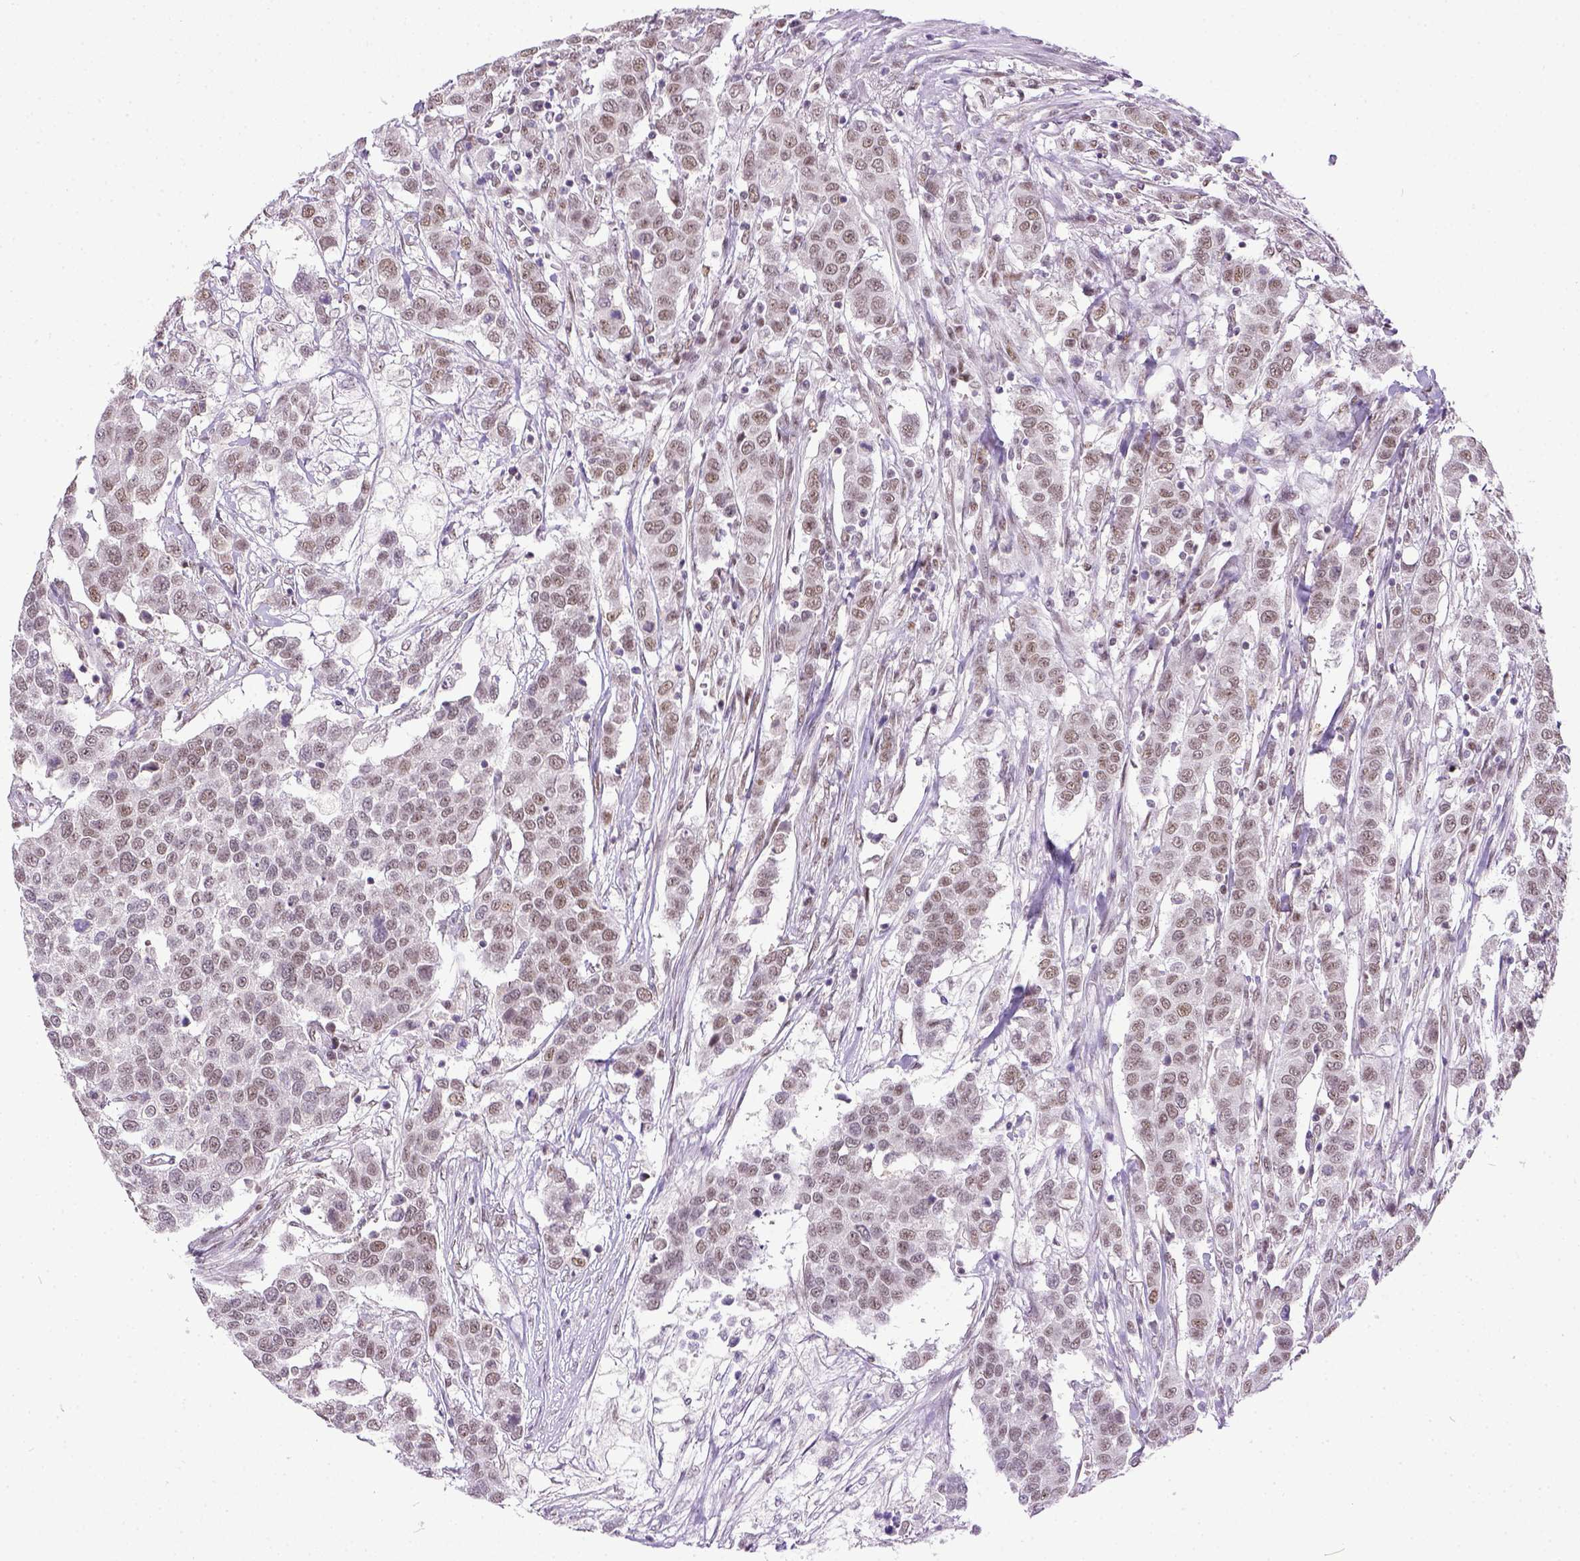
{"staining": {"intensity": "weak", "quantity": ">75%", "location": "nuclear"}, "tissue": "urothelial cancer", "cell_type": "Tumor cells", "image_type": "cancer", "snomed": [{"axis": "morphology", "description": "Urothelial carcinoma, High grade"}, {"axis": "topography", "description": "Urinary bladder"}], "caption": "Approximately >75% of tumor cells in urothelial cancer display weak nuclear protein expression as visualized by brown immunohistochemical staining.", "gene": "ERCC1", "patient": {"sex": "female", "age": 58}}